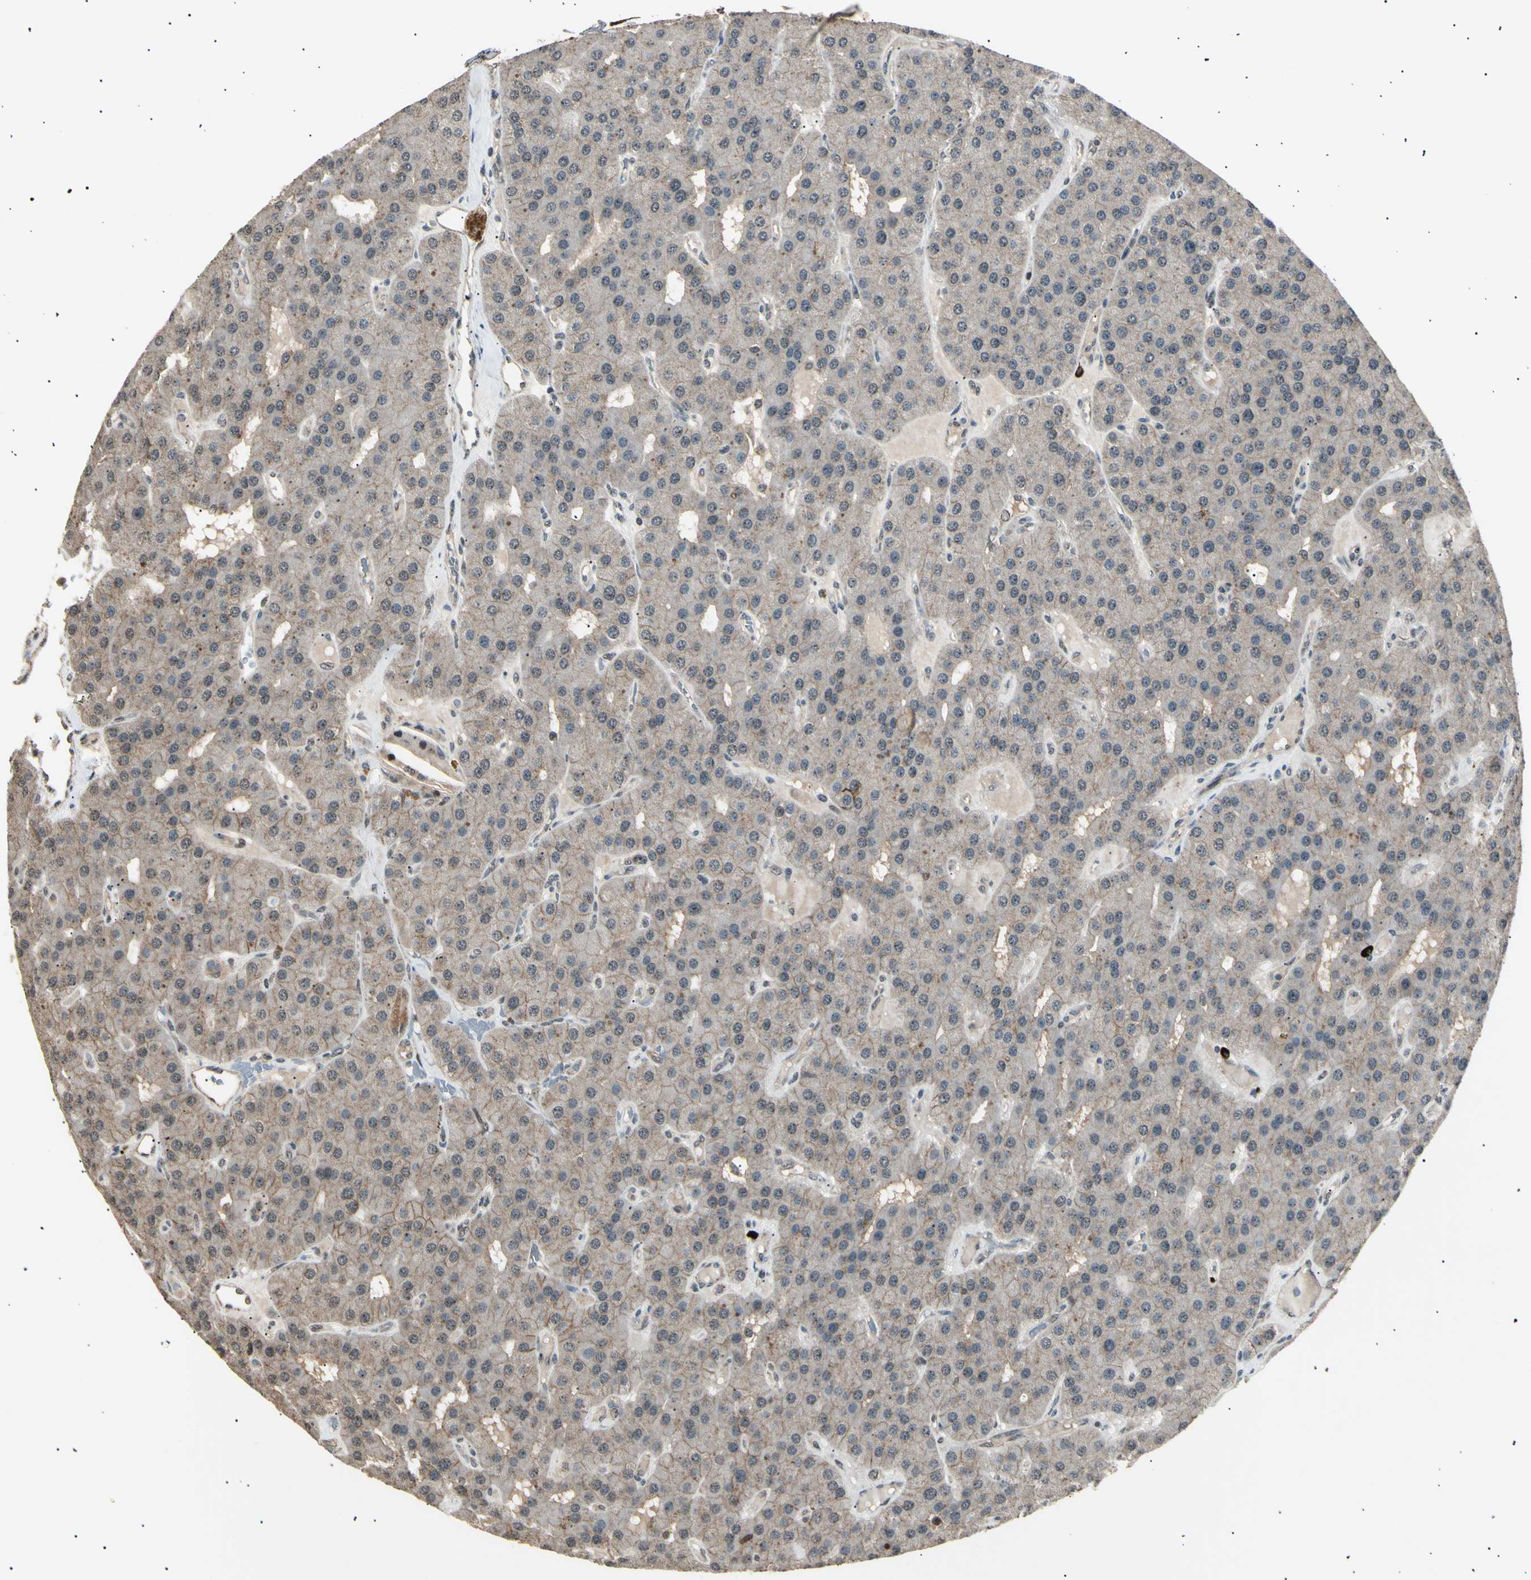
{"staining": {"intensity": "moderate", "quantity": ">75%", "location": "cytoplasmic/membranous"}, "tissue": "parathyroid gland", "cell_type": "Glandular cells", "image_type": "normal", "snomed": [{"axis": "morphology", "description": "Normal tissue, NOS"}, {"axis": "morphology", "description": "Adenoma, NOS"}, {"axis": "topography", "description": "Parathyroid gland"}], "caption": "Immunohistochemical staining of unremarkable parathyroid gland demonstrates moderate cytoplasmic/membranous protein staining in about >75% of glandular cells. (DAB IHC with brightfield microscopy, high magnification).", "gene": "NUAK2", "patient": {"sex": "female", "age": 86}}